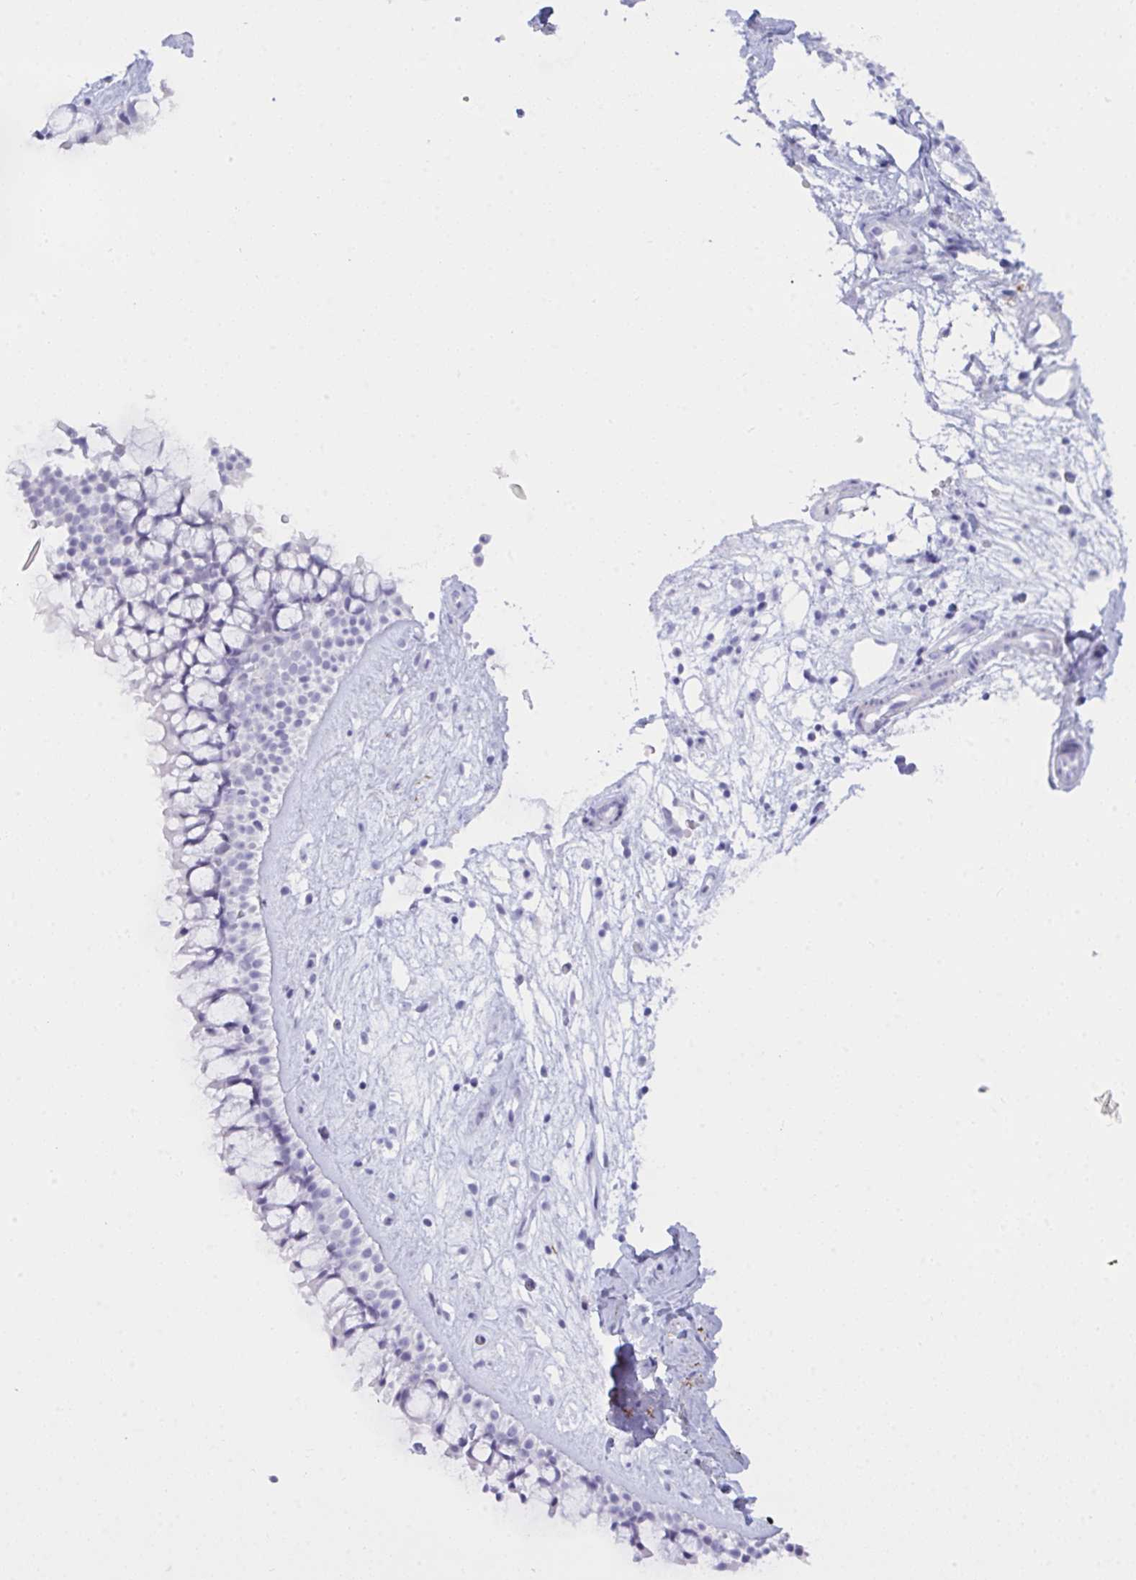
{"staining": {"intensity": "negative", "quantity": "none", "location": "none"}, "tissue": "nasopharynx", "cell_type": "Respiratory epithelial cells", "image_type": "normal", "snomed": [{"axis": "morphology", "description": "Normal tissue, NOS"}, {"axis": "topography", "description": "Nasopharynx"}], "caption": "A histopathology image of human nasopharynx is negative for staining in respiratory epithelial cells. (DAB (3,3'-diaminobenzidine) immunohistochemistry (IHC) visualized using brightfield microscopy, high magnification).", "gene": "ELN", "patient": {"sex": "male", "age": 32}}